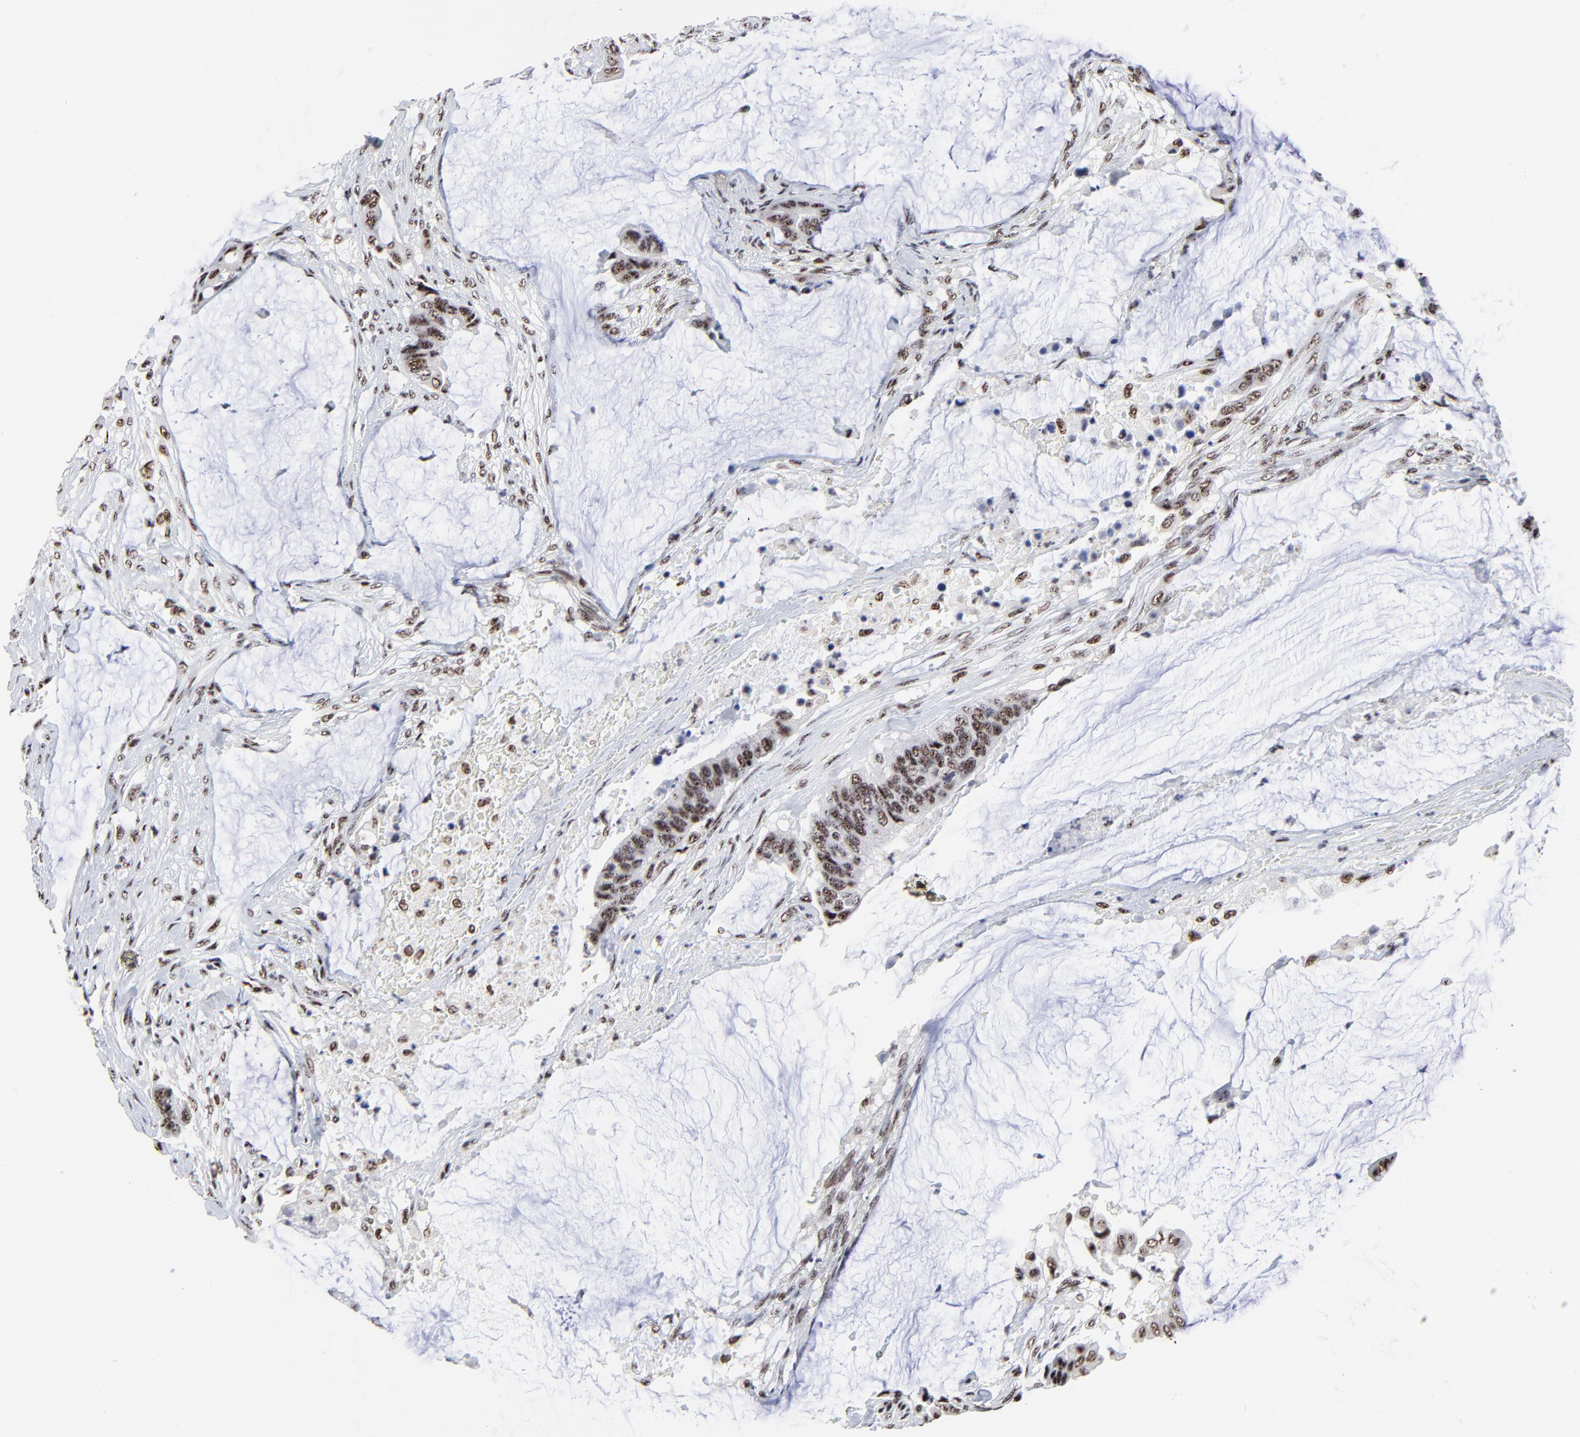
{"staining": {"intensity": "moderate", "quantity": ">75%", "location": "nuclear"}, "tissue": "colorectal cancer", "cell_type": "Tumor cells", "image_type": "cancer", "snomed": [{"axis": "morphology", "description": "Adenocarcinoma, NOS"}, {"axis": "topography", "description": "Rectum"}], "caption": "This is an image of IHC staining of colorectal cancer, which shows moderate positivity in the nuclear of tumor cells.", "gene": "MBD4", "patient": {"sex": "female", "age": 59}}